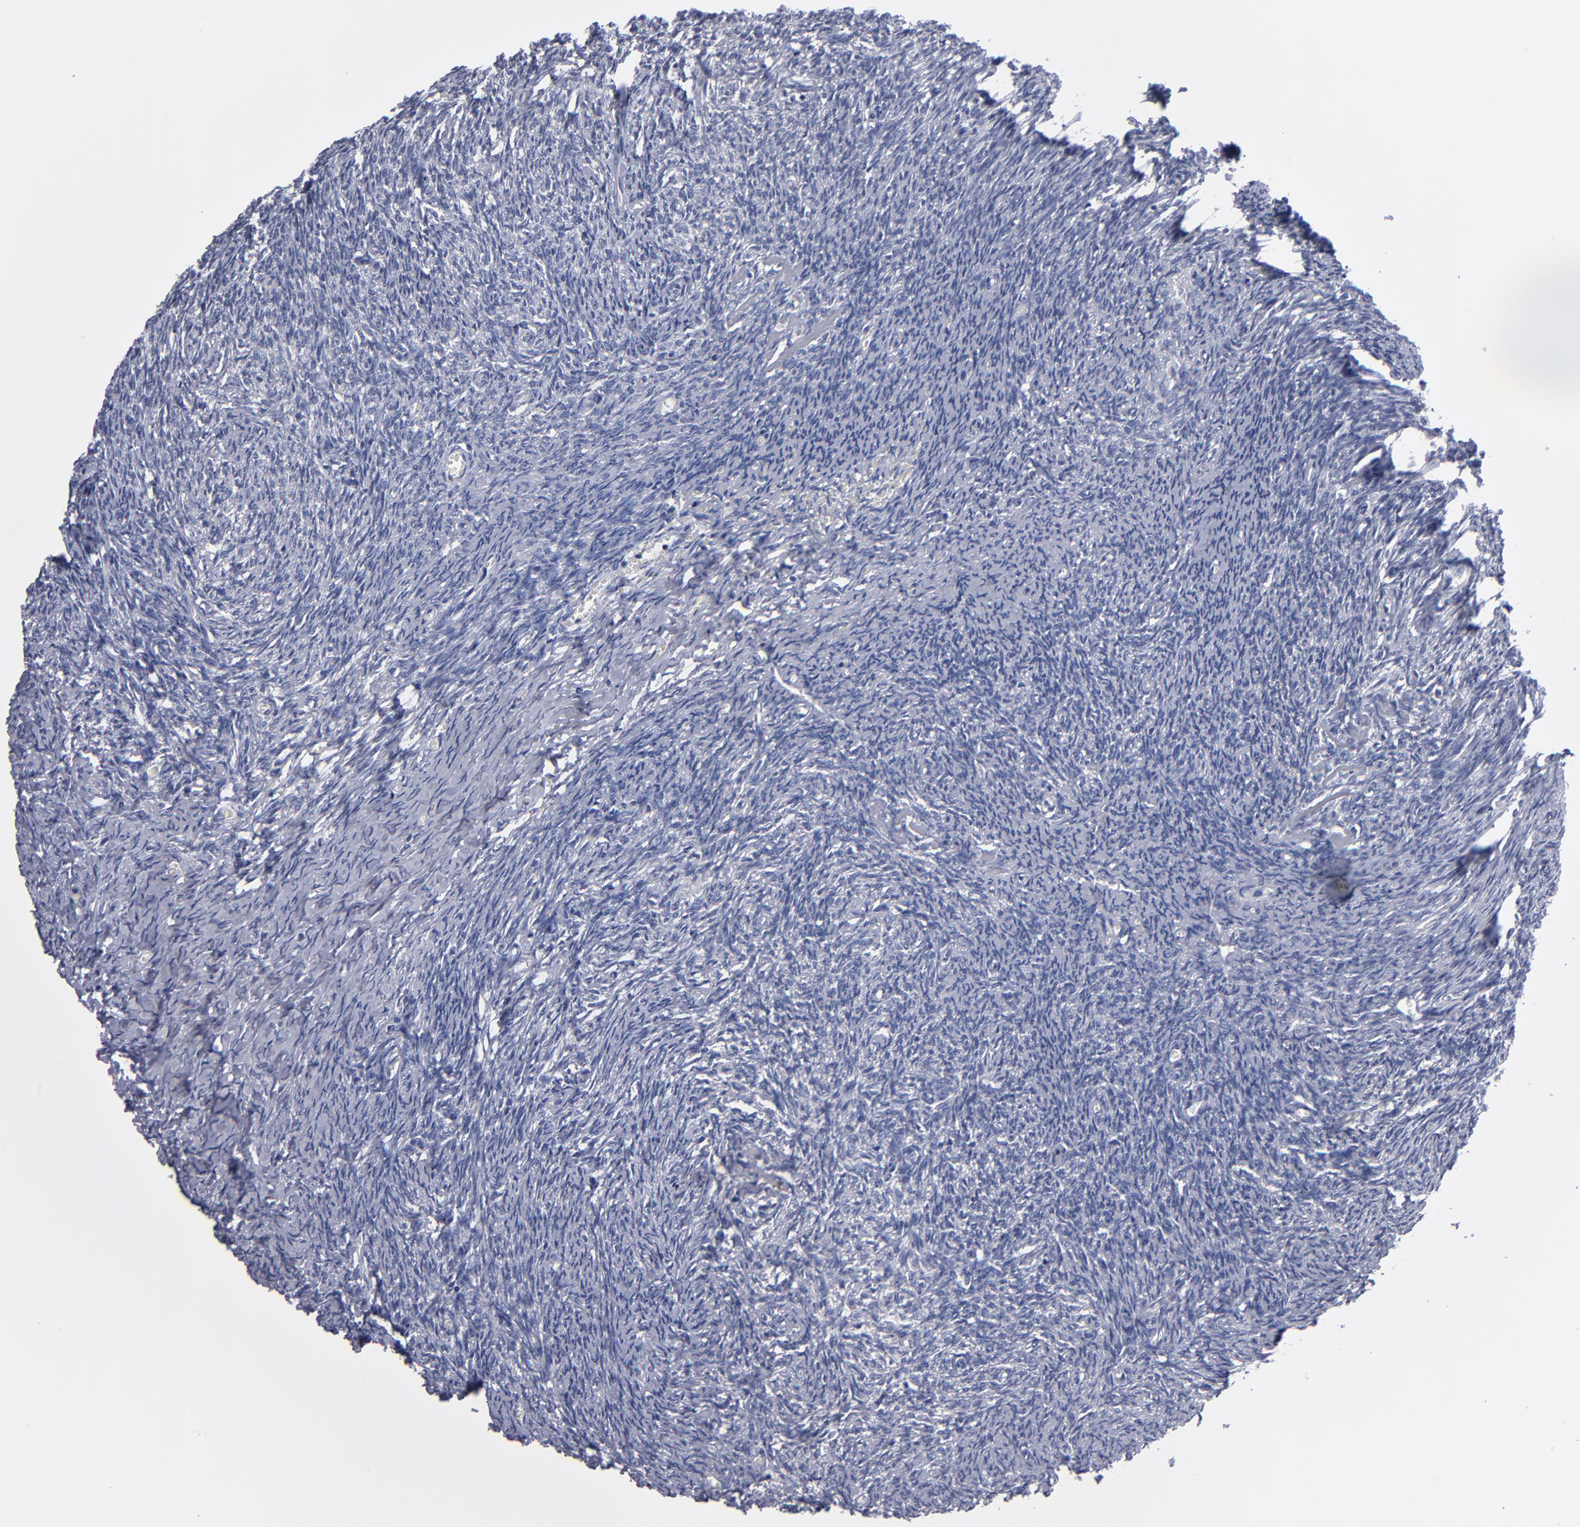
{"staining": {"intensity": "negative", "quantity": "none", "location": "none"}, "tissue": "ovary", "cell_type": "Ovarian stroma cells", "image_type": "normal", "snomed": [{"axis": "morphology", "description": "Normal tissue, NOS"}, {"axis": "topography", "description": "Ovary"}], "caption": "An IHC histopathology image of unremarkable ovary is shown. There is no staining in ovarian stroma cells of ovary.", "gene": "RPH3A", "patient": {"sex": "female", "age": 54}}